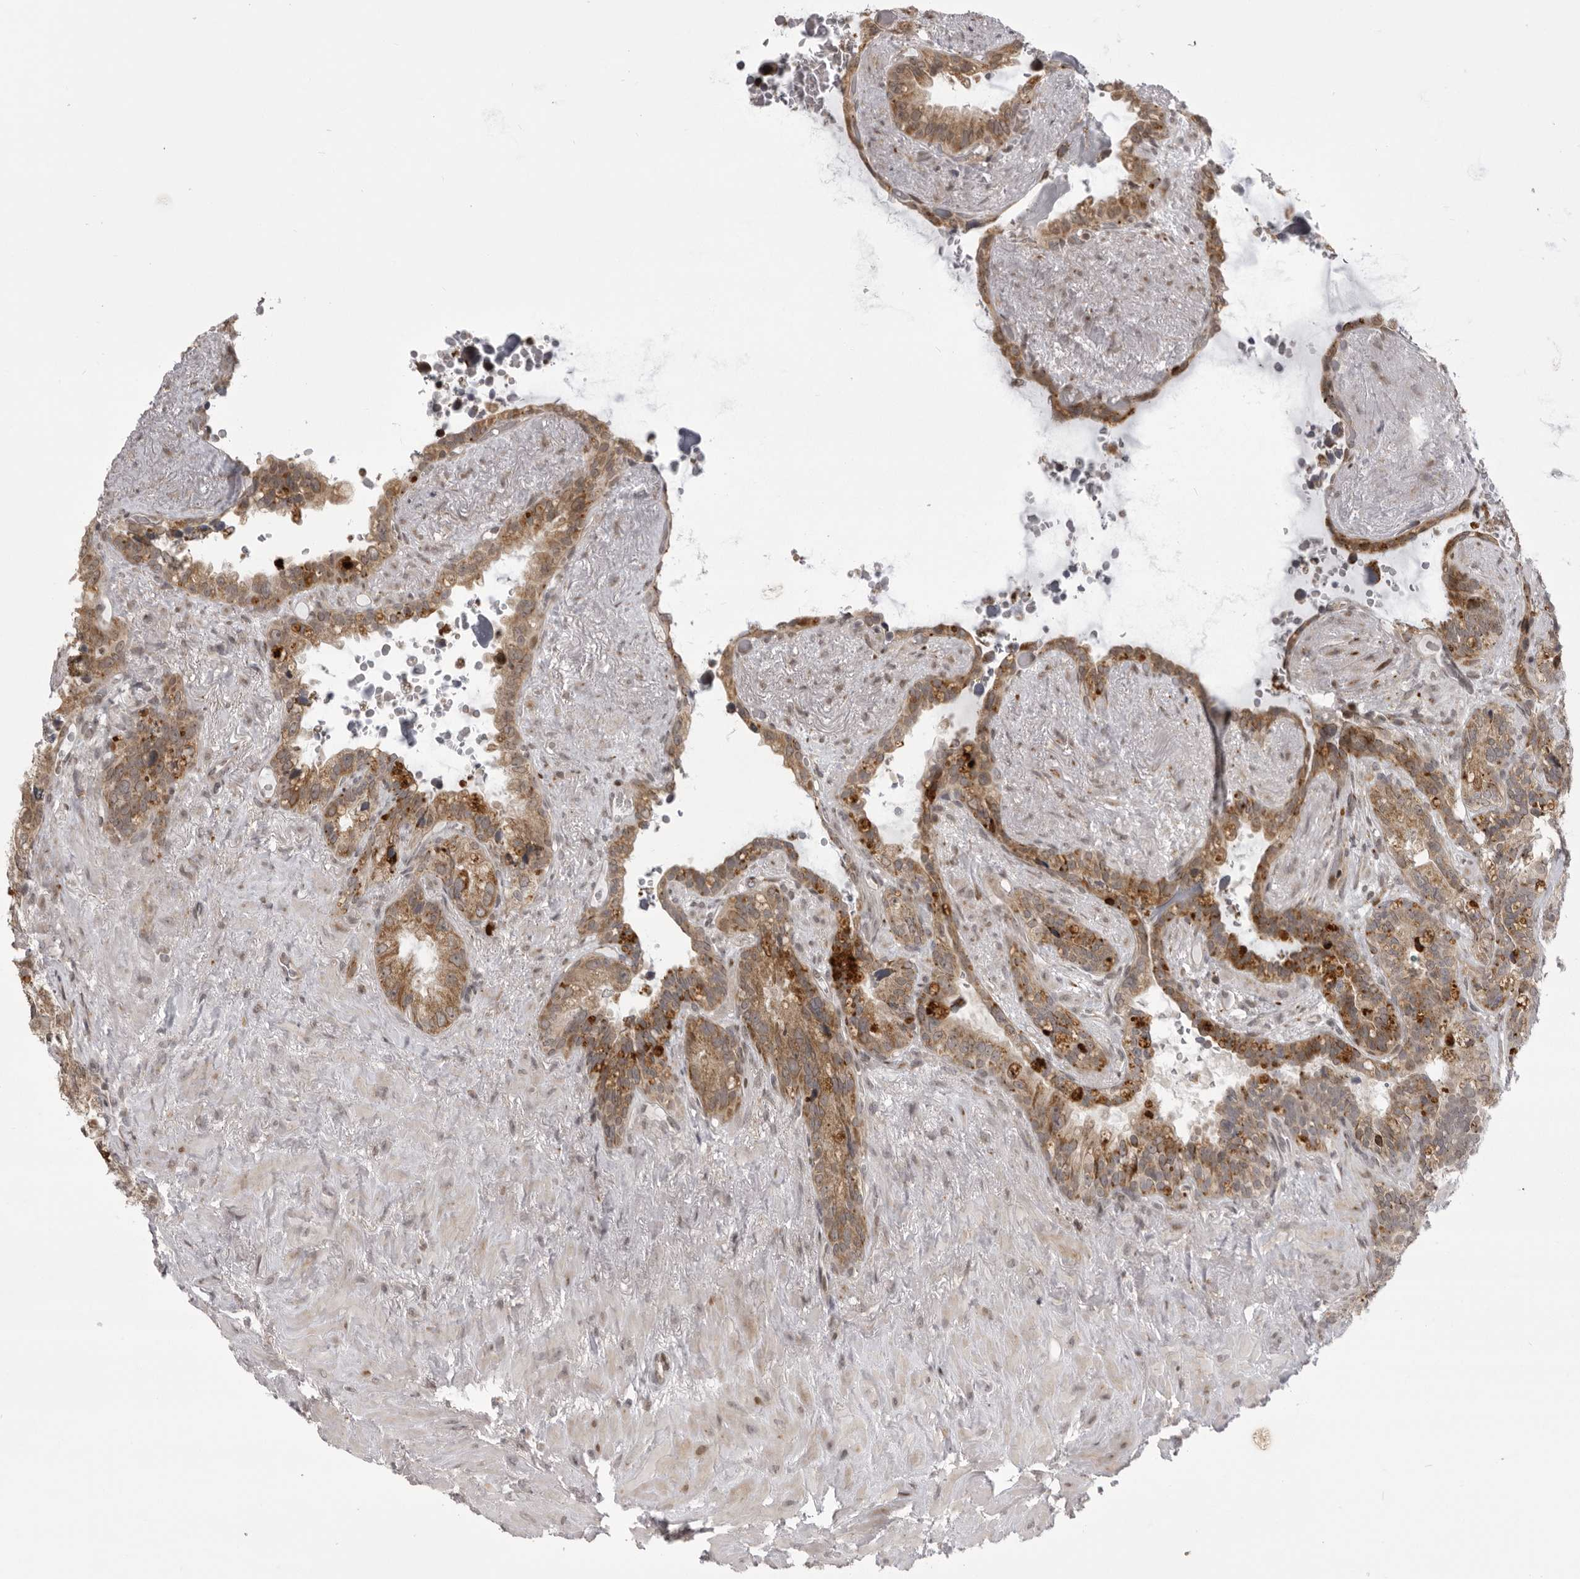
{"staining": {"intensity": "moderate", "quantity": ">75%", "location": "cytoplasmic/membranous"}, "tissue": "seminal vesicle", "cell_type": "Glandular cells", "image_type": "normal", "snomed": [{"axis": "morphology", "description": "Normal tissue, NOS"}, {"axis": "topography", "description": "Seminal veicle"}], "caption": "Glandular cells demonstrate moderate cytoplasmic/membranous positivity in approximately >75% of cells in unremarkable seminal vesicle. Nuclei are stained in blue.", "gene": "C1orf109", "patient": {"sex": "male", "age": 80}}